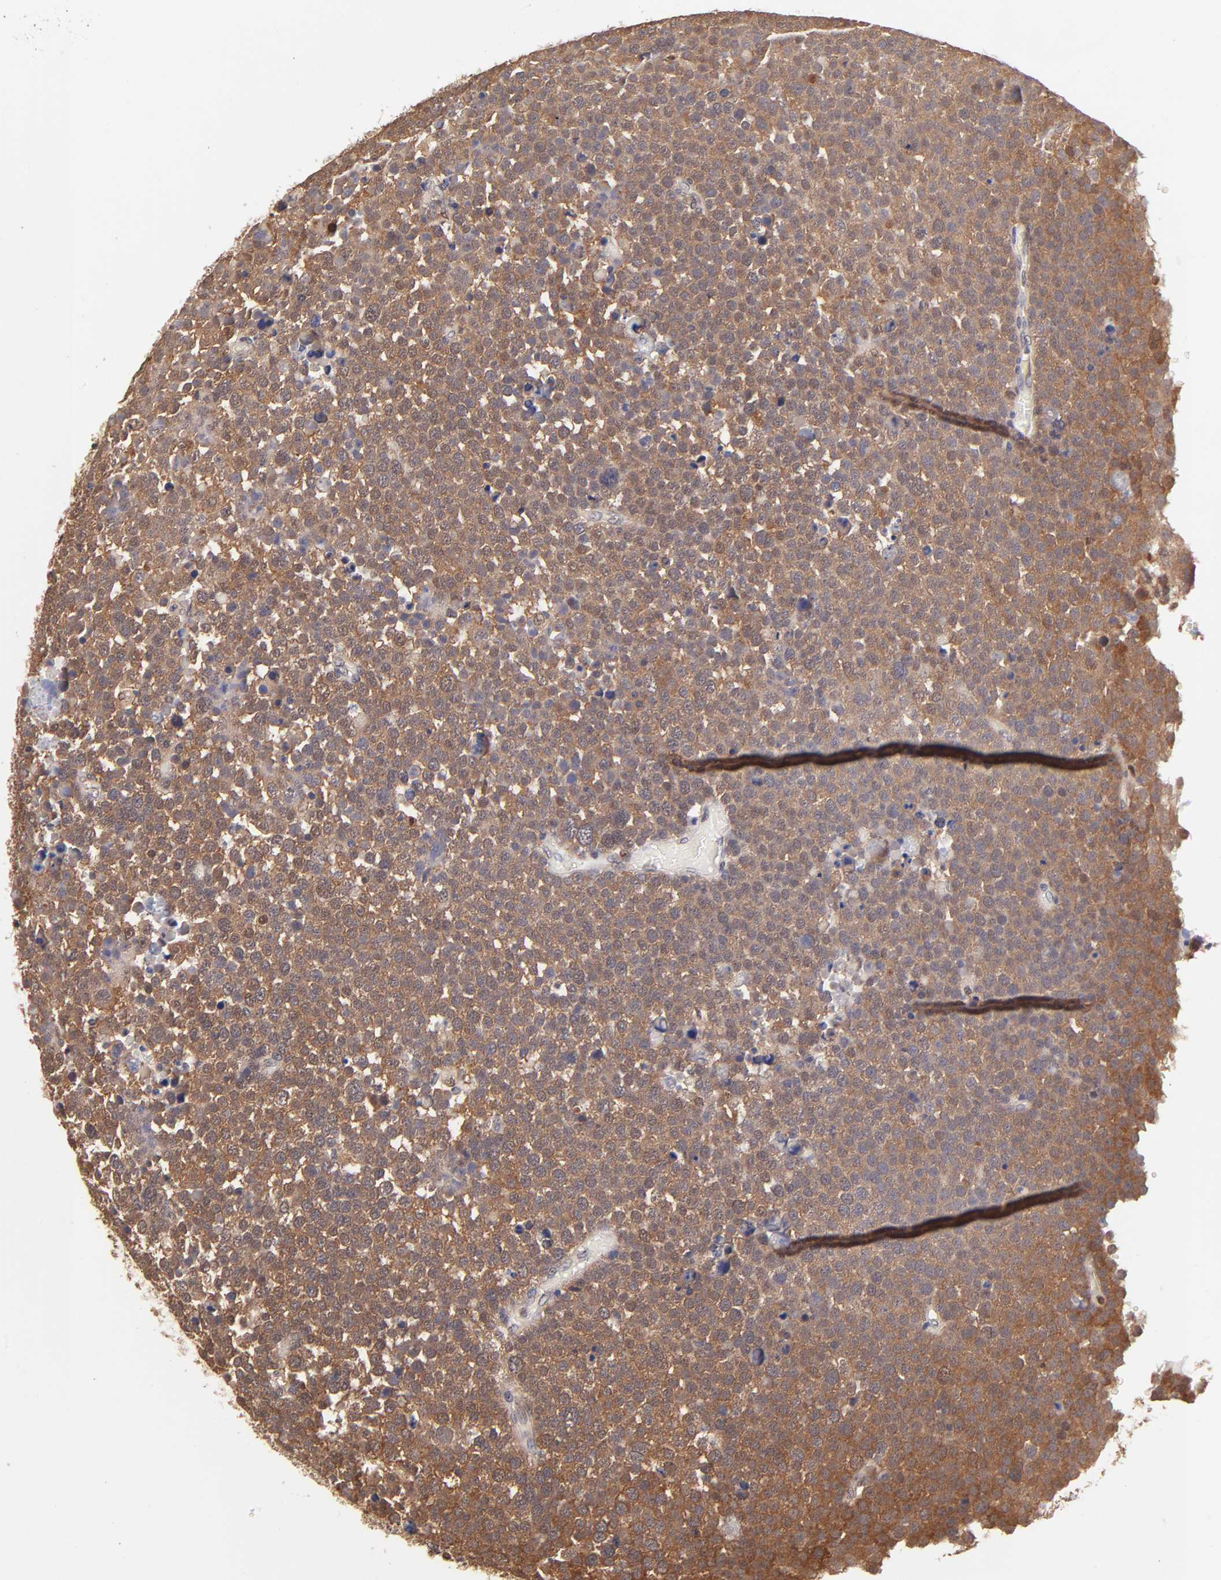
{"staining": {"intensity": "moderate", "quantity": ">75%", "location": "cytoplasmic/membranous"}, "tissue": "testis cancer", "cell_type": "Tumor cells", "image_type": "cancer", "snomed": [{"axis": "morphology", "description": "Seminoma, NOS"}, {"axis": "topography", "description": "Testis"}], "caption": "Immunohistochemical staining of human testis seminoma reveals medium levels of moderate cytoplasmic/membranous positivity in about >75% of tumor cells. (DAB (3,3'-diaminobenzidine) = brown stain, brightfield microscopy at high magnification).", "gene": "PSMC4", "patient": {"sex": "male", "age": 71}}